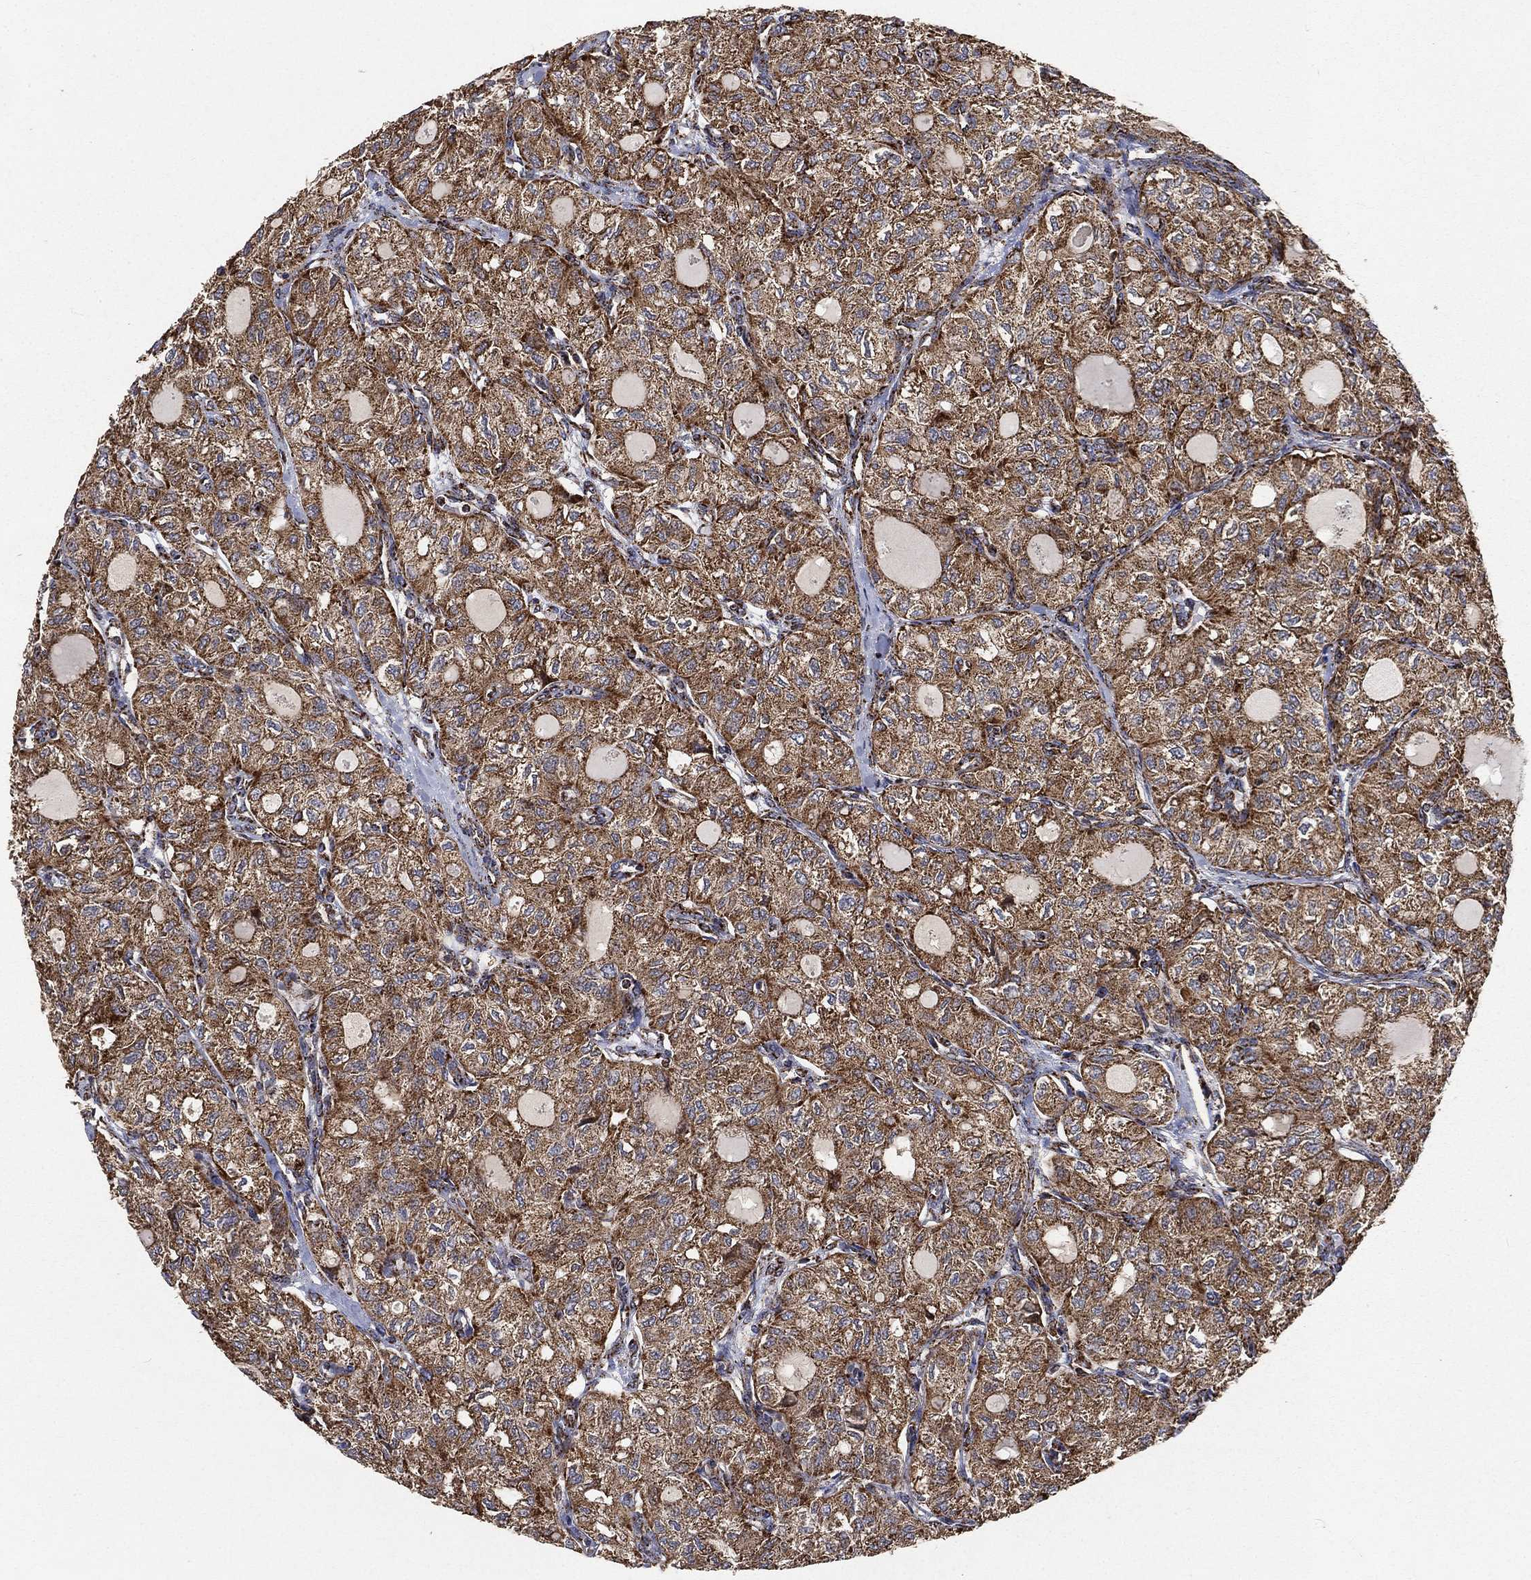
{"staining": {"intensity": "strong", "quantity": ">75%", "location": "cytoplasmic/membranous"}, "tissue": "thyroid cancer", "cell_type": "Tumor cells", "image_type": "cancer", "snomed": [{"axis": "morphology", "description": "Follicular adenoma carcinoma, NOS"}, {"axis": "topography", "description": "Thyroid gland"}], "caption": "This is an image of IHC staining of thyroid follicular adenoma carcinoma, which shows strong expression in the cytoplasmic/membranous of tumor cells.", "gene": "SLC38A7", "patient": {"sex": "male", "age": 75}}